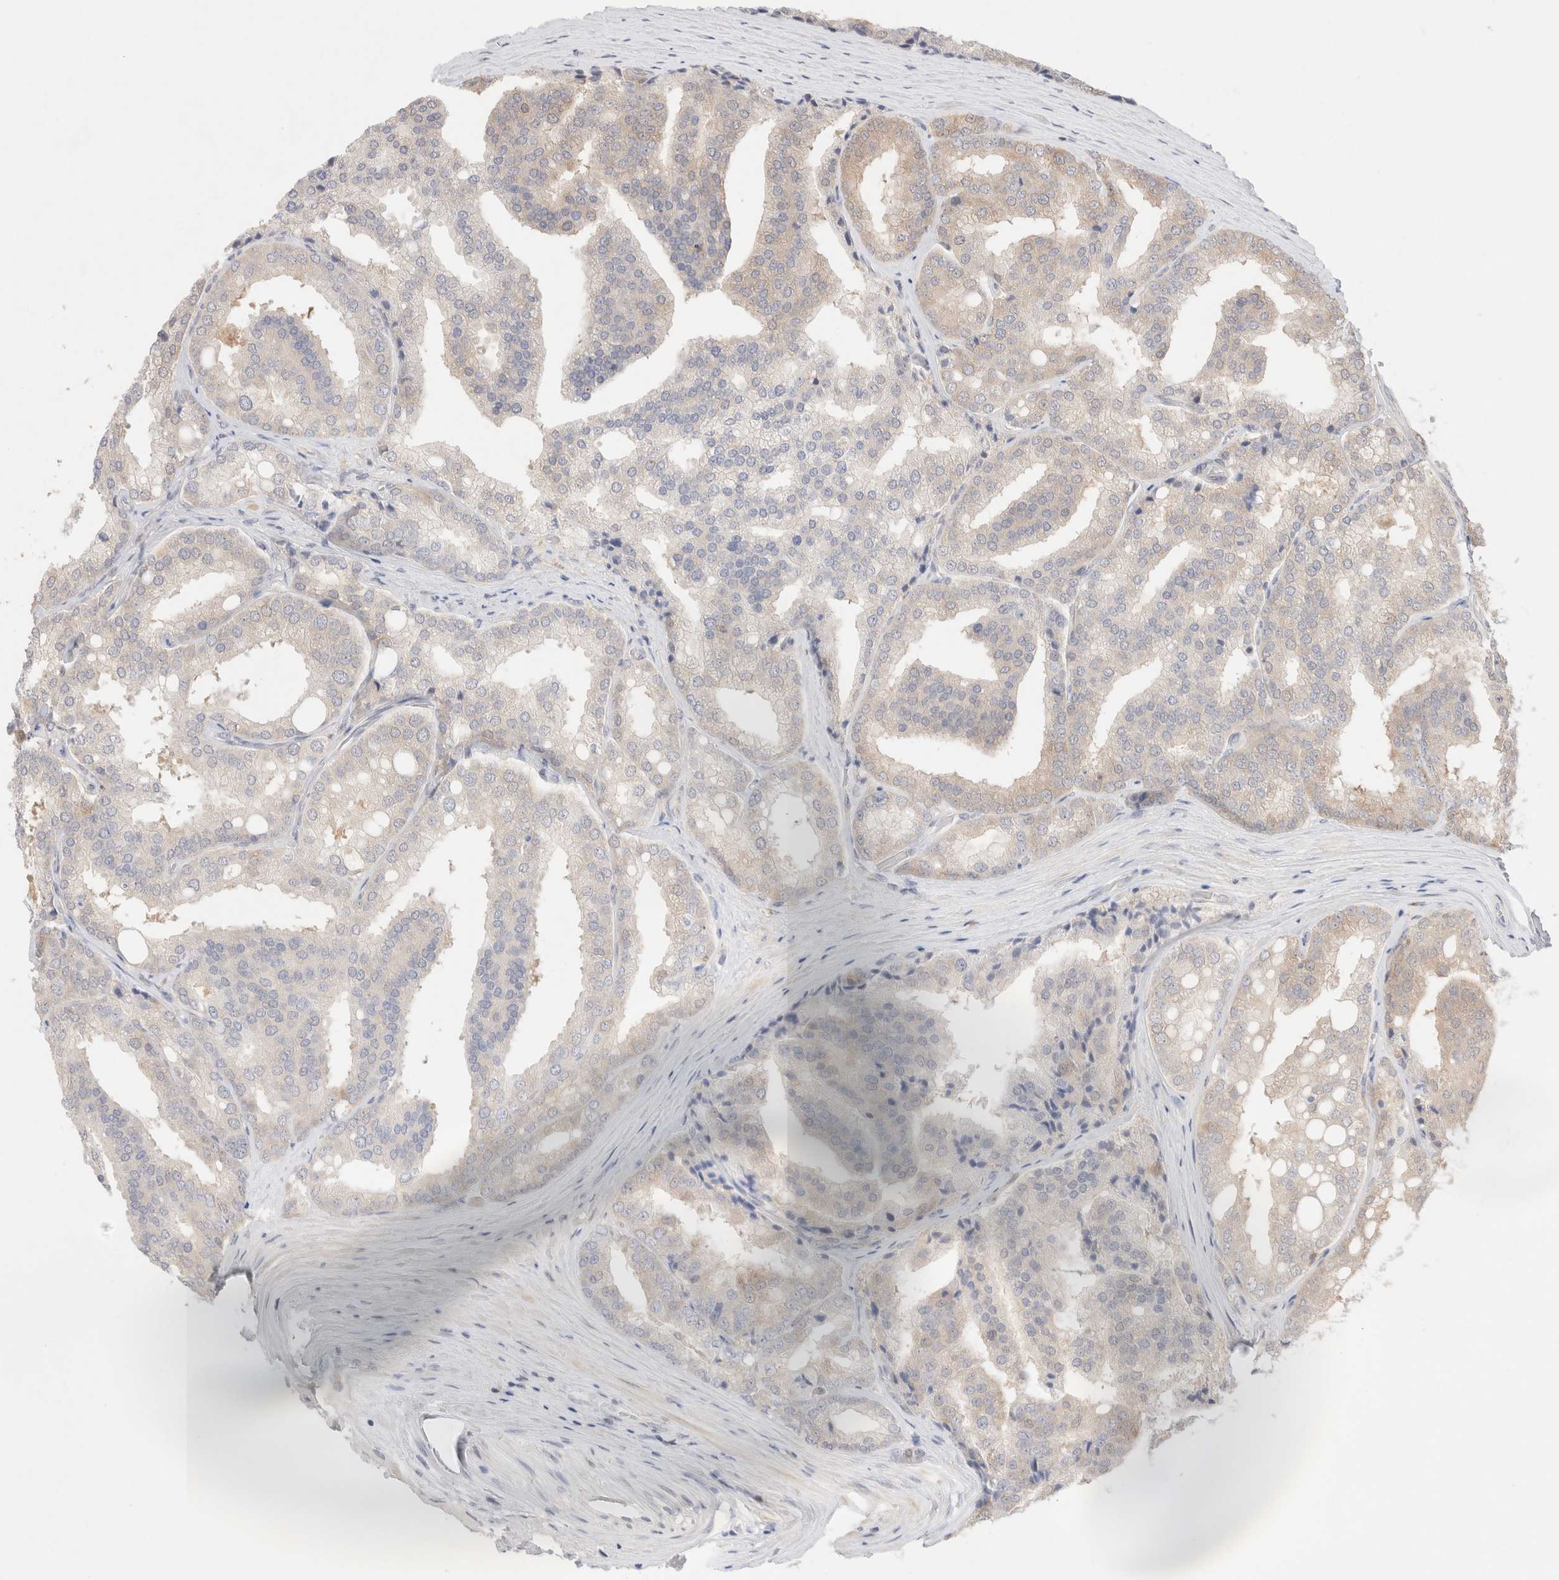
{"staining": {"intensity": "negative", "quantity": "none", "location": "none"}, "tissue": "prostate cancer", "cell_type": "Tumor cells", "image_type": "cancer", "snomed": [{"axis": "morphology", "description": "Adenocarcinoma, High grade"}, {"axis": "topography", "description": "Prostate"}], "caption": "Tumor cells show no significant expression in prostate adenocarcinoma (high-grade).", "gene": "STARD10", "patient": {"sex": "male", "age": 50}}